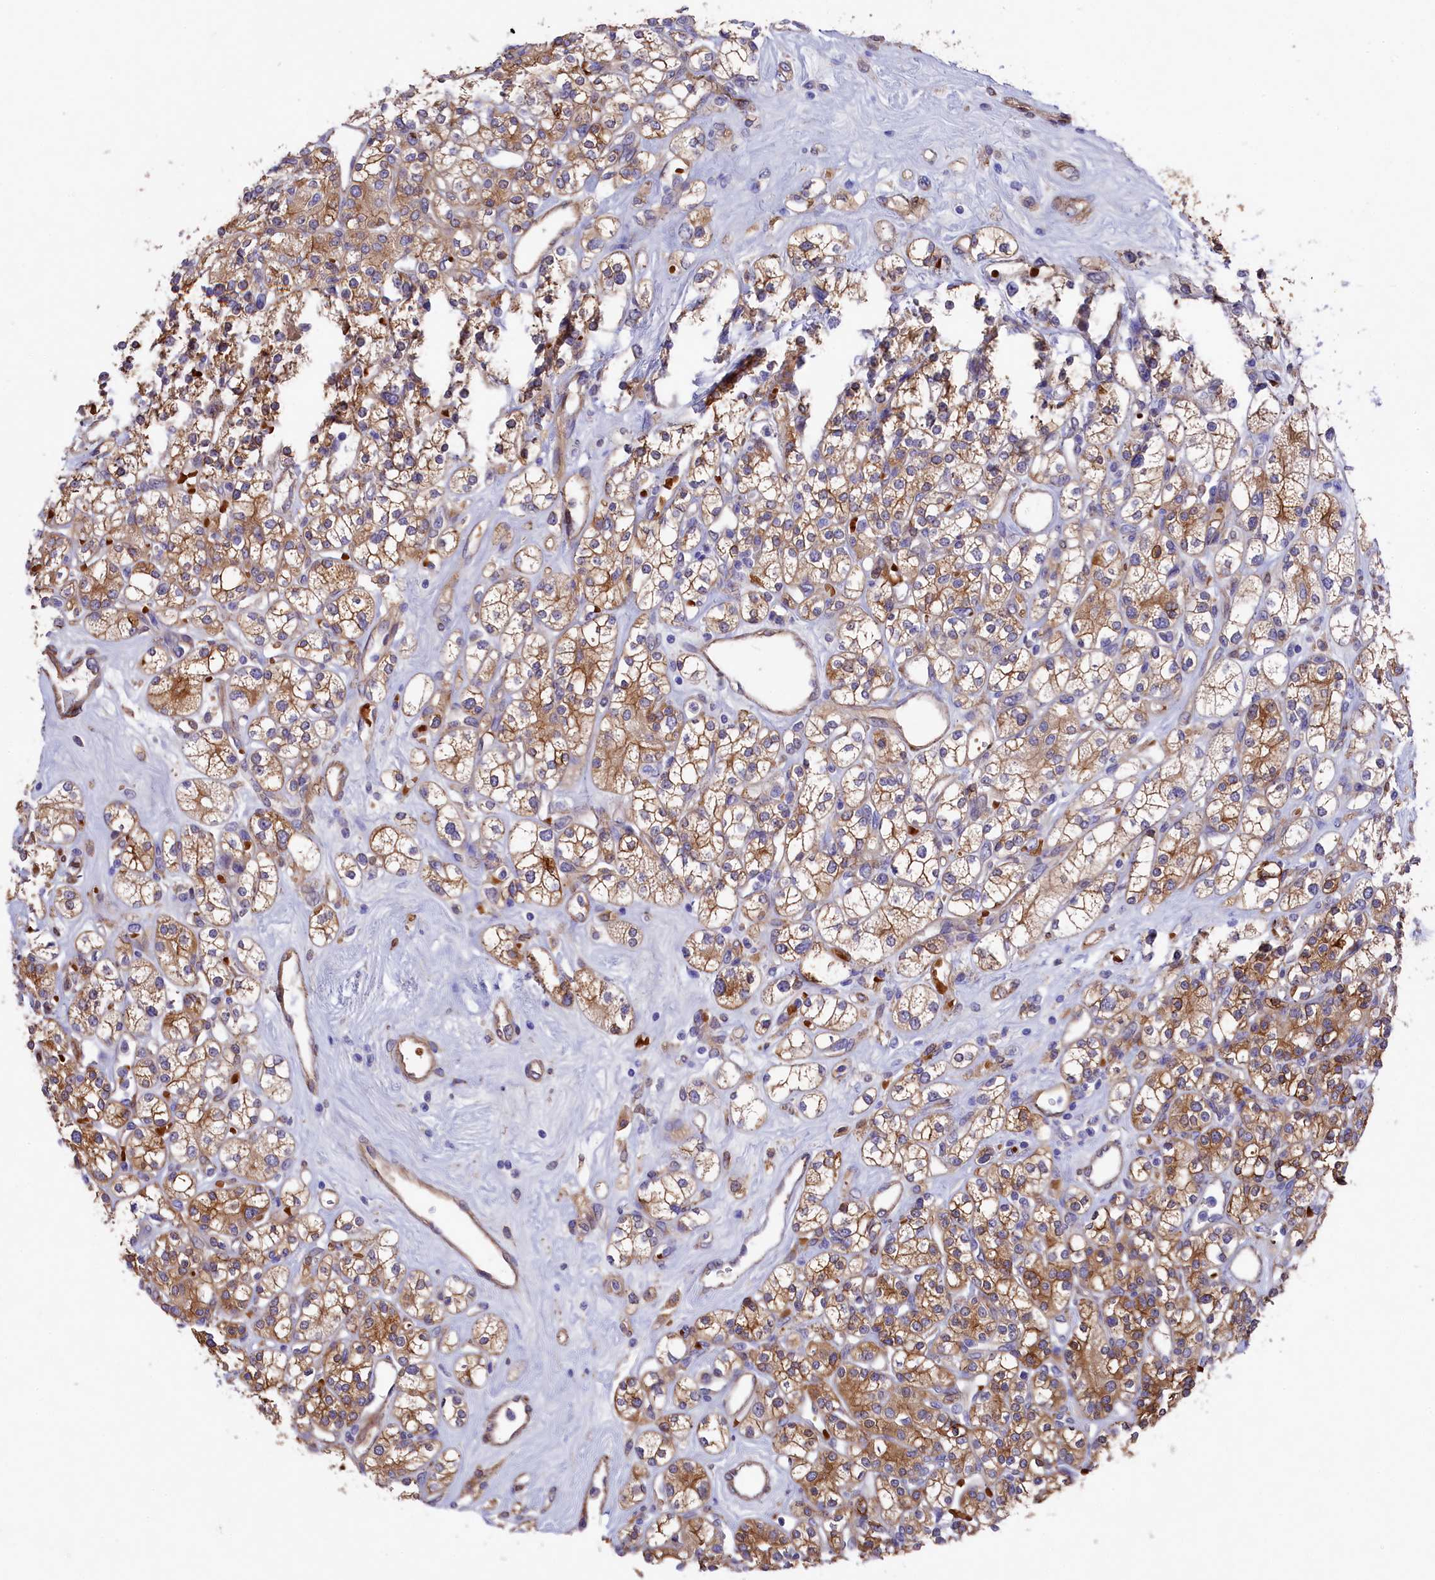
{"staining": {"intensity": "moderate", "quantity": ">75%", "location": "cytoplasmic/membranous"}, "tissue": "renal cancer", "cell_type": "Tumor cells", "image_type": "cancer", "snomed": [{"axis": "morphology", "description": "Adenocarcinoma, NOS"}, {"axis": "topography", "description": "Kidney"}], "caption": "Renal cancer stained with a brown dye exhibits moderate cytoplasmic/membranous positive positivity in approximately >75% of tumor cells.", "gene": "LHFPL4", "patient": {"sex": "male", "age": 77}}